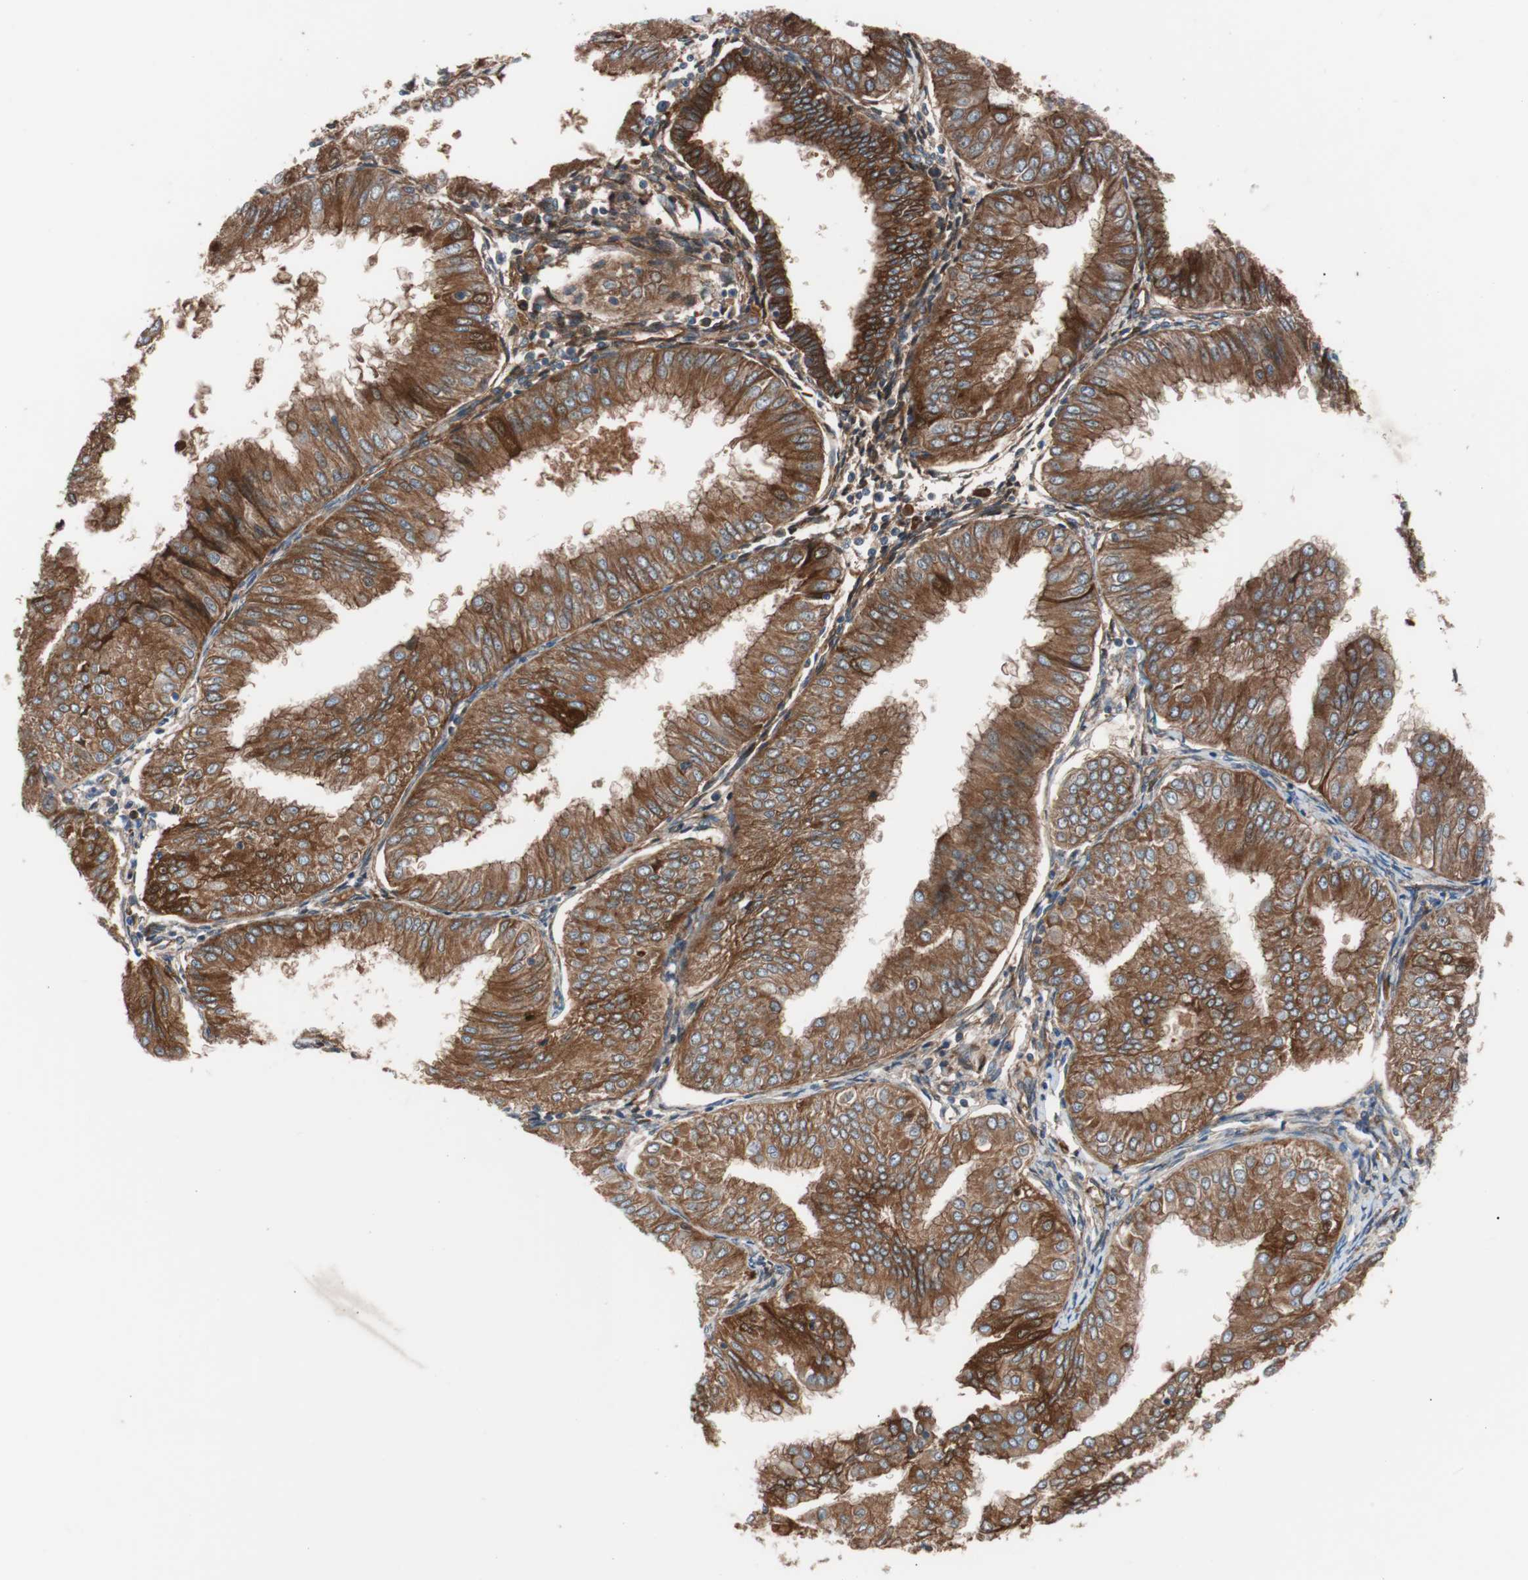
{"staining": {"intensity": "strong", "quantity": ">75%", "location": "cytoplasmic/membranous"}, "tissue": "endometrial cancer", "cell_type": "Tumor cells", "image_type": "cancer", "snomed": [{"axis": "morphology", "description": "Adenocarcinoma, NOS"}, {"axis": "topography", "description": "Endometrium"}], "caption": "Strong cytoplasmic/membranous positivity for a protein is present in about >75% of tumor cells of endometrial cancer (adenocarcinoma) using immunohistochemistry.", "gene": "SPINT1", "patient": {"sex": "female", "age": 53}}